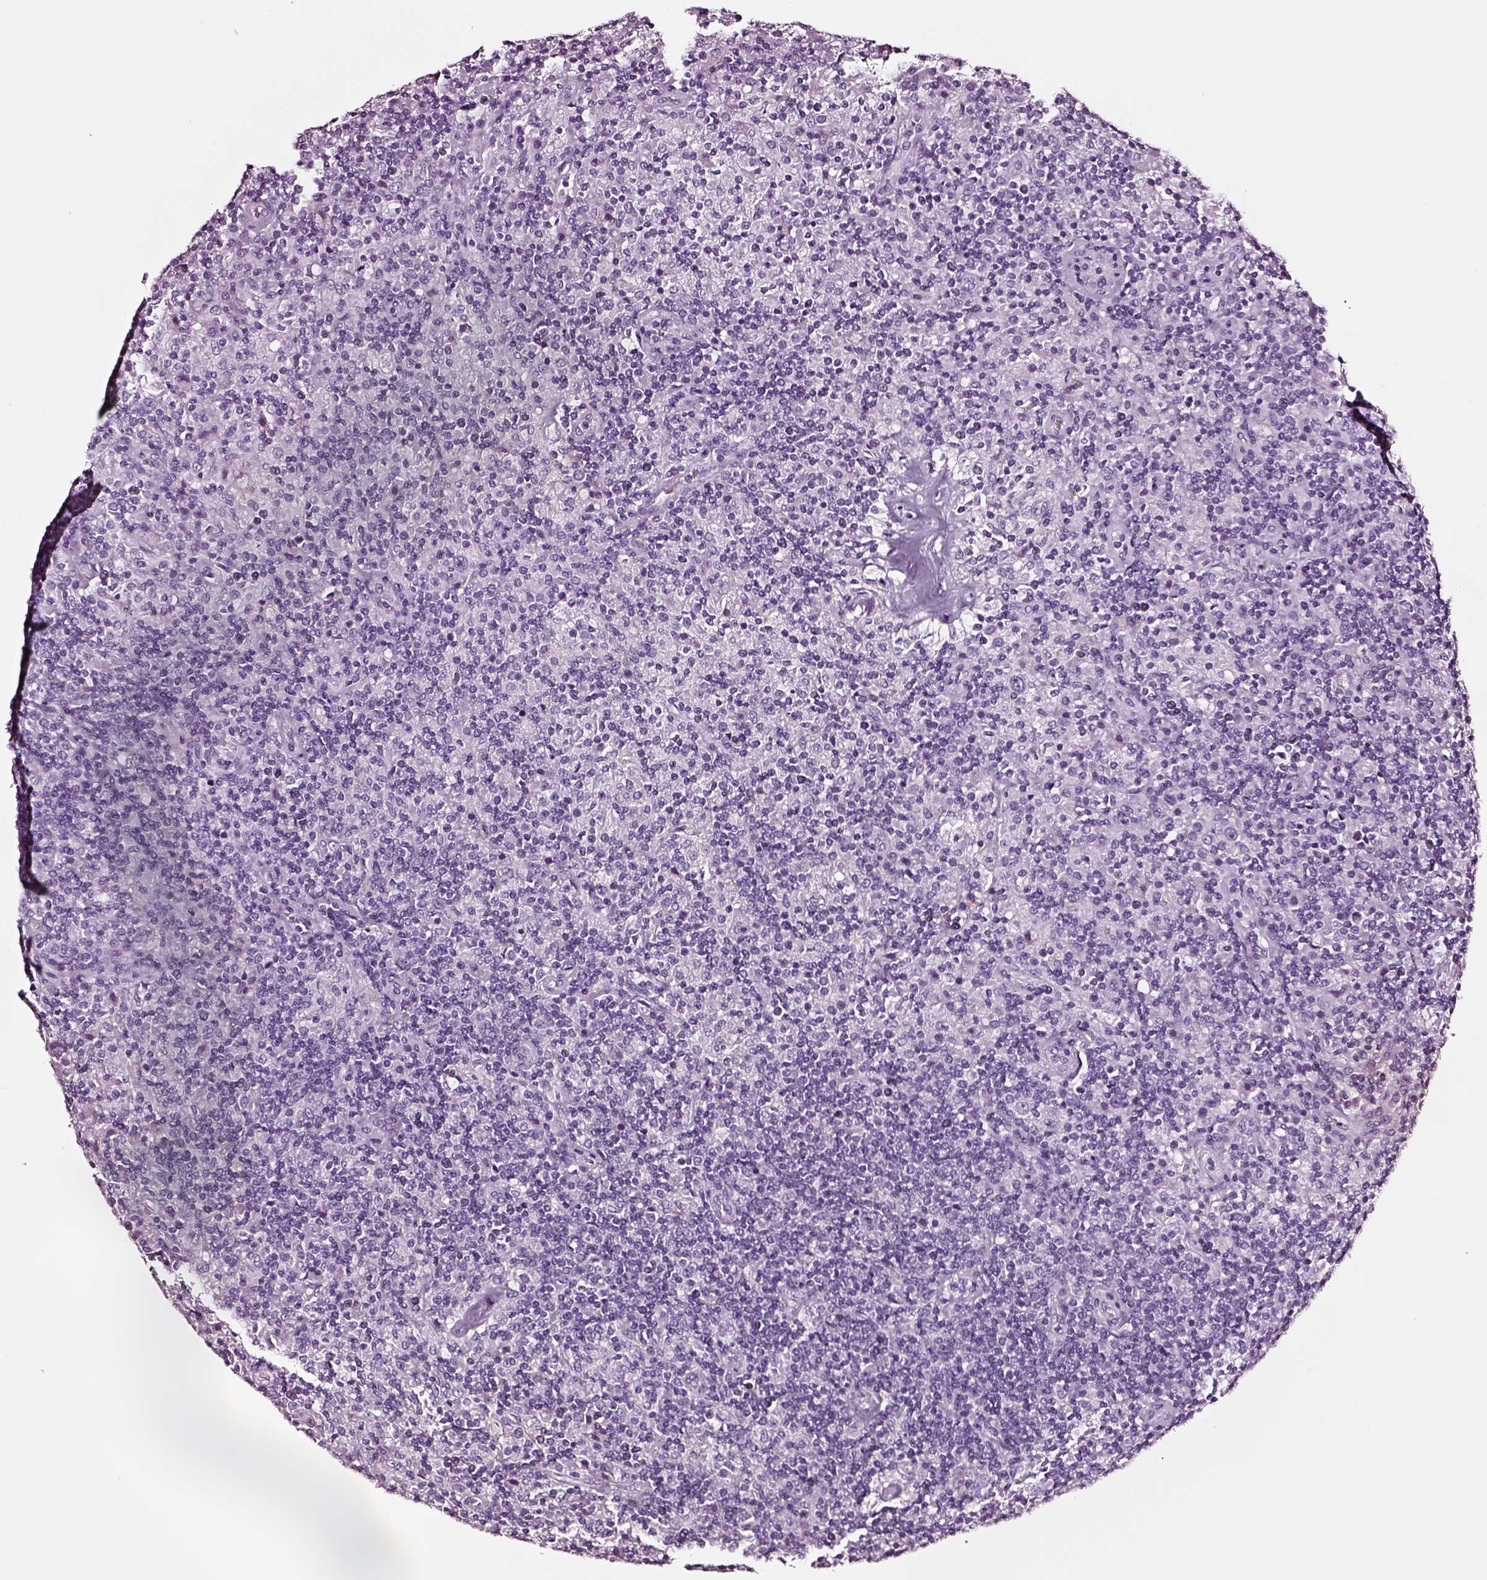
{"staining": {"intensity": "negative", "quantity": "none", "location": "none"}, "tissue": "lymphoma", "cell_type": "Tumor cells", "image_type": "cancer", "snomed": [{"axis": "morphology", "description": "Hodgkin's disease, NOS"}, {"axis": "topography", "description": "Lymph node"}], "caption": "A histopathology image of human lymphoma is negative for staining in tumor cells.", "gene": "DPEP1", "patient": {"sex": "male", "age": 70}}